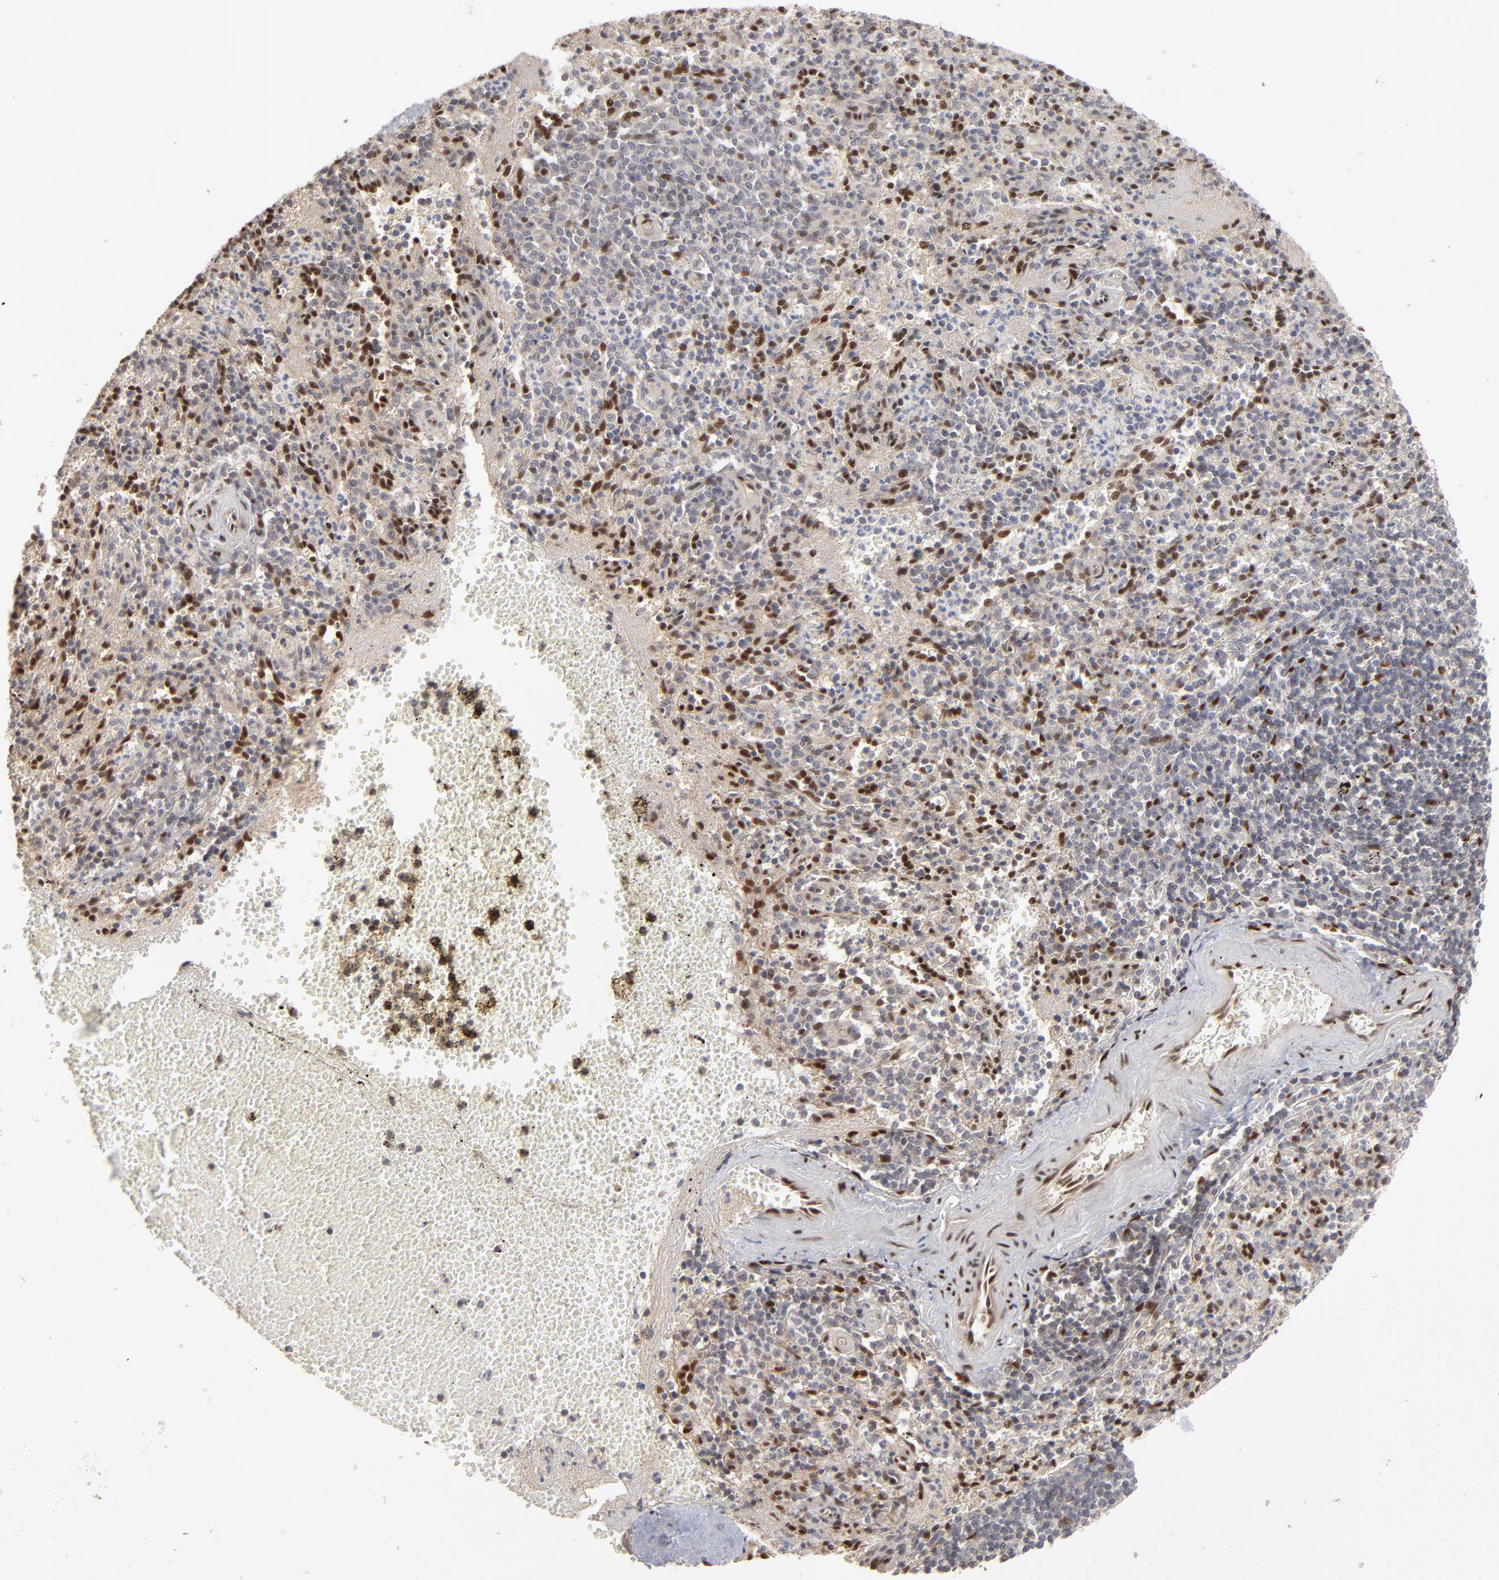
{"staining": {"intensity": "moderate", "quantity": "<25%", "location": "nuclear"}, "tissue": "spleen", "cell_type": "Cells in red pulp", "image_type": "normal", "snomed": [{"axis": "morphology", "description": "Normal tissue, NOS"}, {"axis": "topography", "description": "Spleen"}], "caption": "The photomicrograph shows staining of unremarkable spleen, revealing moderate nuclear protein positivity (brown color) within cells in red pulp. (DAB IHC, brown staining for protein, blue staining for nuclei).", "gene": "NFIB", "patient": {"sex": "male", "age": 72}}